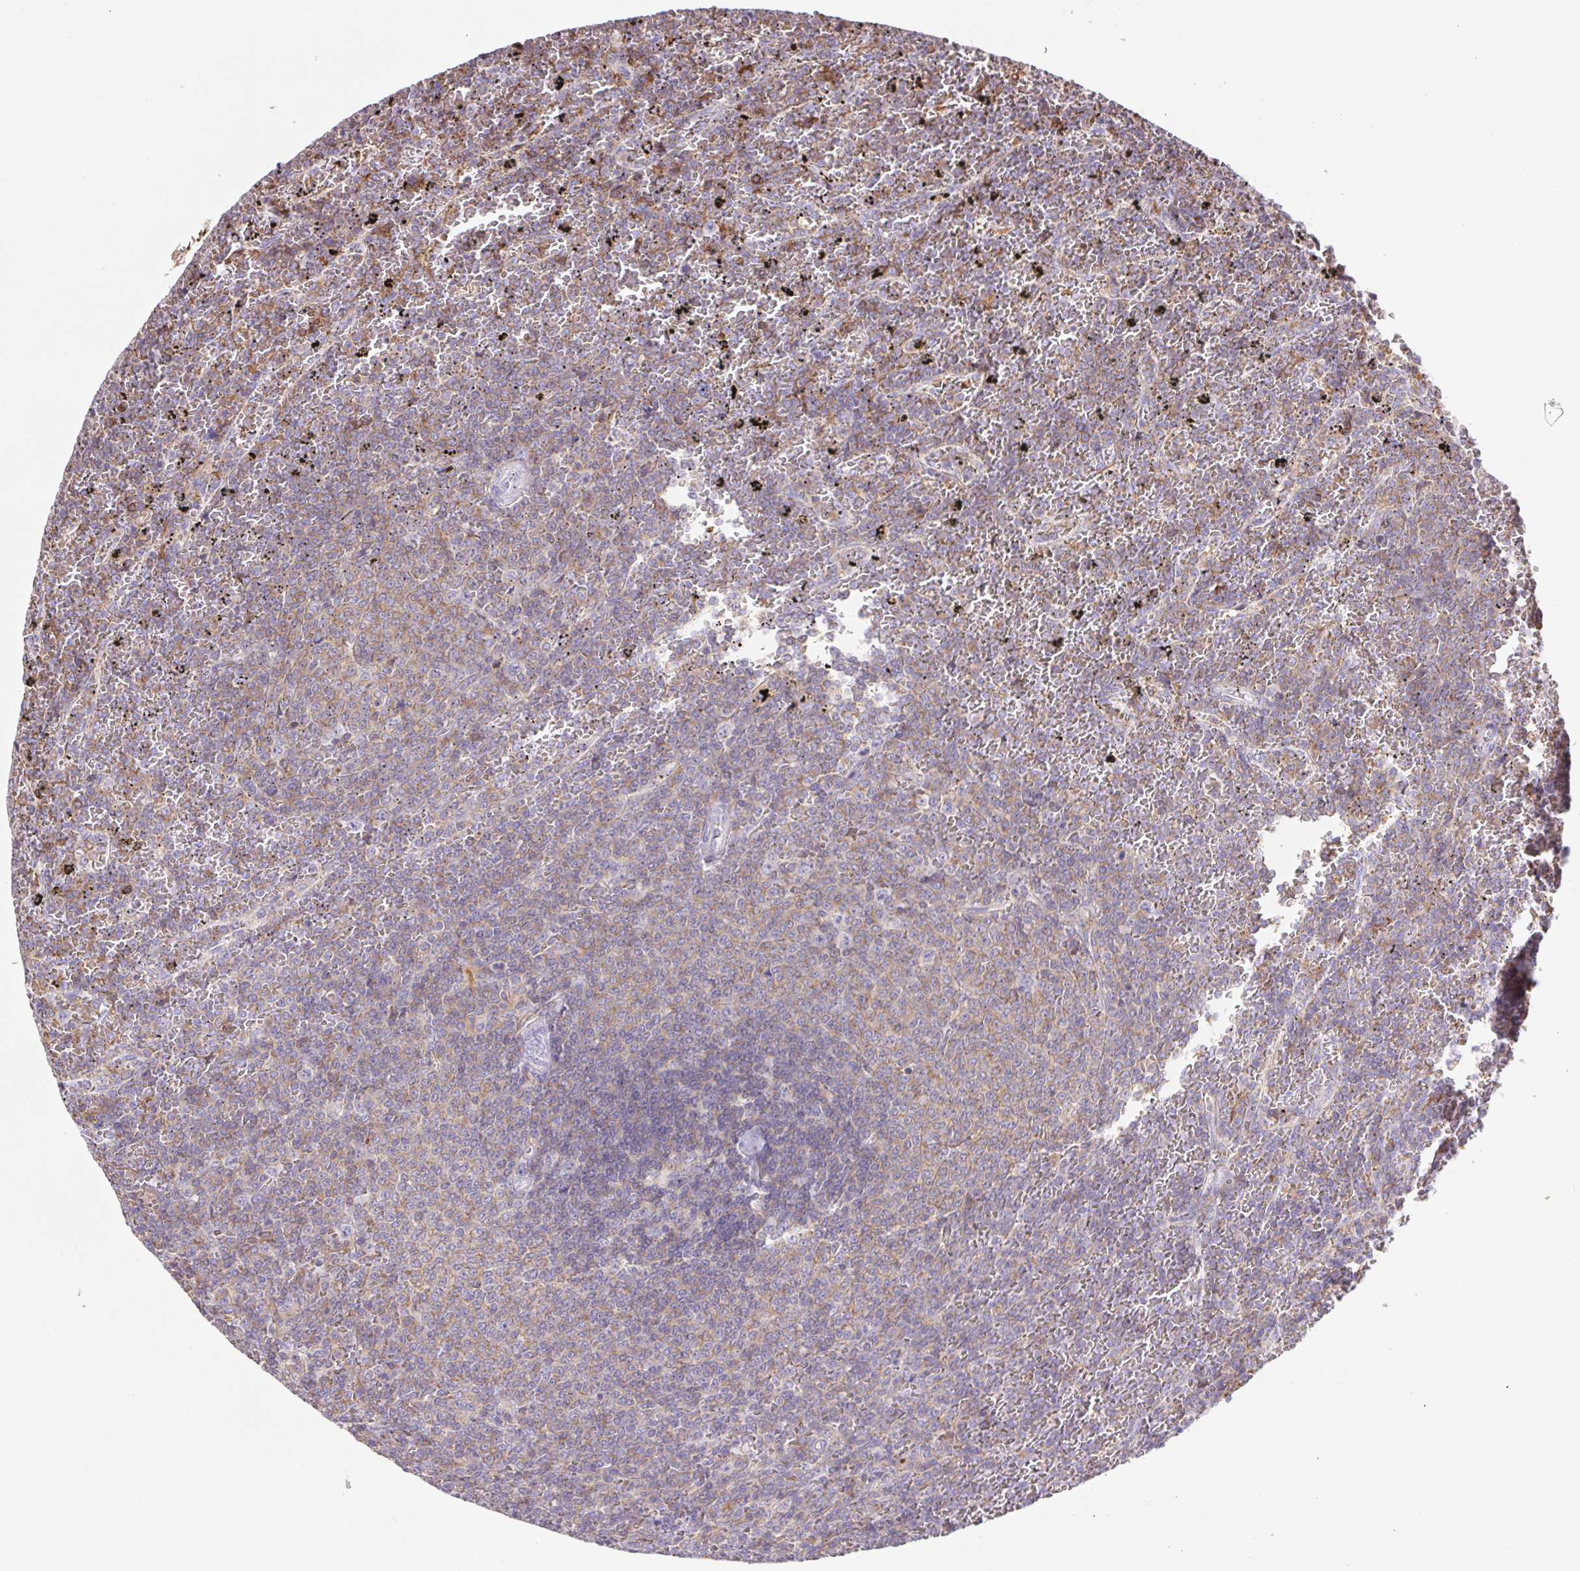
{"staining": {"intensity": "weak", "quantity": "25%-75%", "location": "cytoplasmic/membranous"}, "tissue": "lymphoma", "cell_type": "Tumor cells", "image_type": "cancer", "snomed": [{"axis": "morphology", "description": "Malignant lymphoma, non-Hodgkin's type, Low grade"}, {"axis": "topography", "description": "Spleen"}], "caption": "IHC of human low-grade malignant lymphoma, non-Hodgkin's type demonstrates low levels of weak cytoplasmic/membranous staining in approximately 25%-75% of tumor cells.", "gene": "TPRG1", "patient": {"sex": "female", "age": 77}}